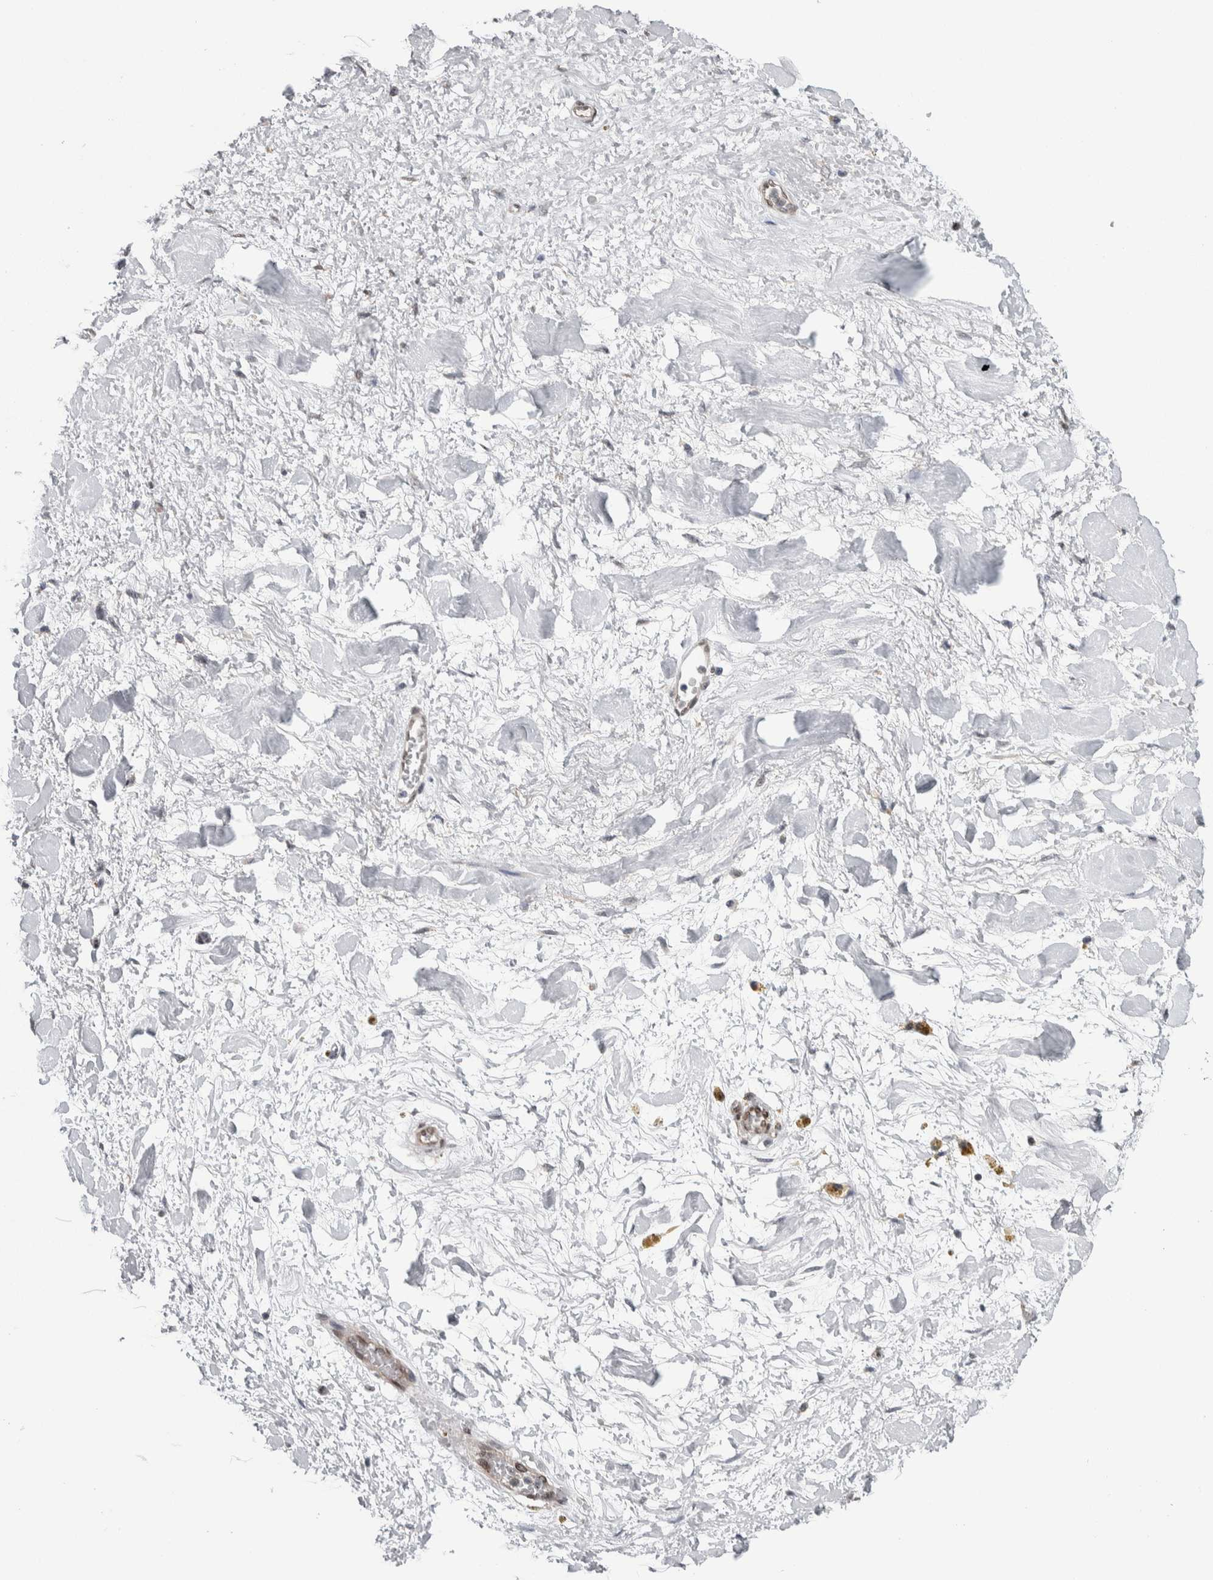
{"staining": {"intensity": "weak", "quantity": "<25%", "location": "nuclear"}, "tissue": "adipose tissue", "cell_type": "Adipocytes", "image_type": "normal", "snomed": [{"axis": "morphology", "description": "Normal tissue, NOS"}, {"axis": "topography", "description": "Kidney"}, {"axis": "topography", "description": "Peripheral nerve tissue"}], "caption": "Immunohistochemistry of unremarkable adipose tissue reveals no expression in adipocytes.", "gene": "TAX1BP1", "patient": {"sex": "male", "age": 7}}